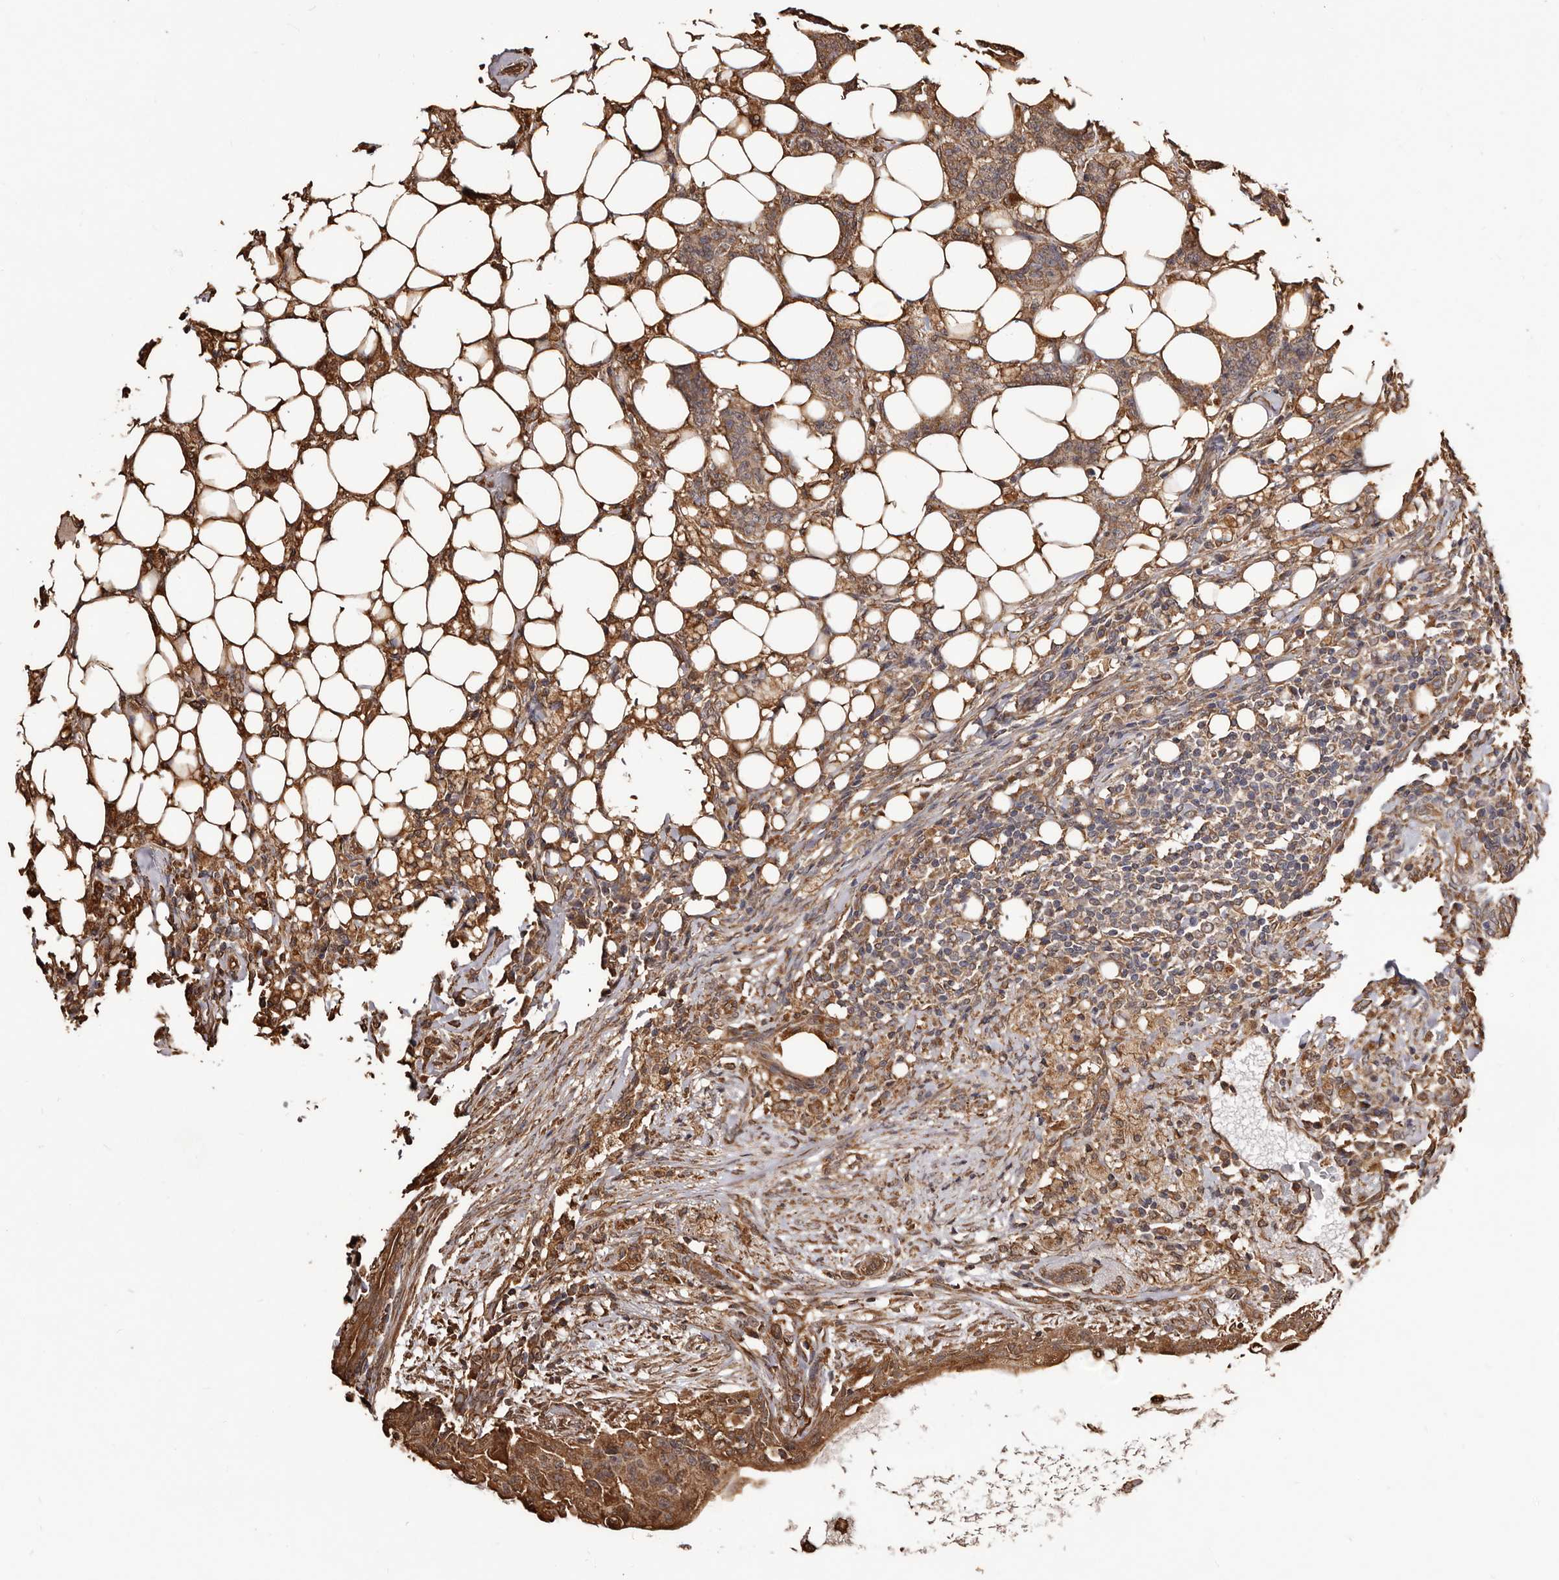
{"staining": {"intensity": "moderate", "quantity": ">75%", "location": "cytoplasmic/membranous"}, "tissue": "breast cancer", "cell_type": "Tumor cells", "image_type": "cancer", "snomed": [{"axis": "morphology", "description": "Duct carcinoma"}, {"axis": "topography", "description": "Breast"}], "caption": "Breast invasive ductal carcinoma stained with a protein marker displays moderate staining in tumor cells.", "gene": "ALPK1", "patient": {"sex": "female", "age": 40}}